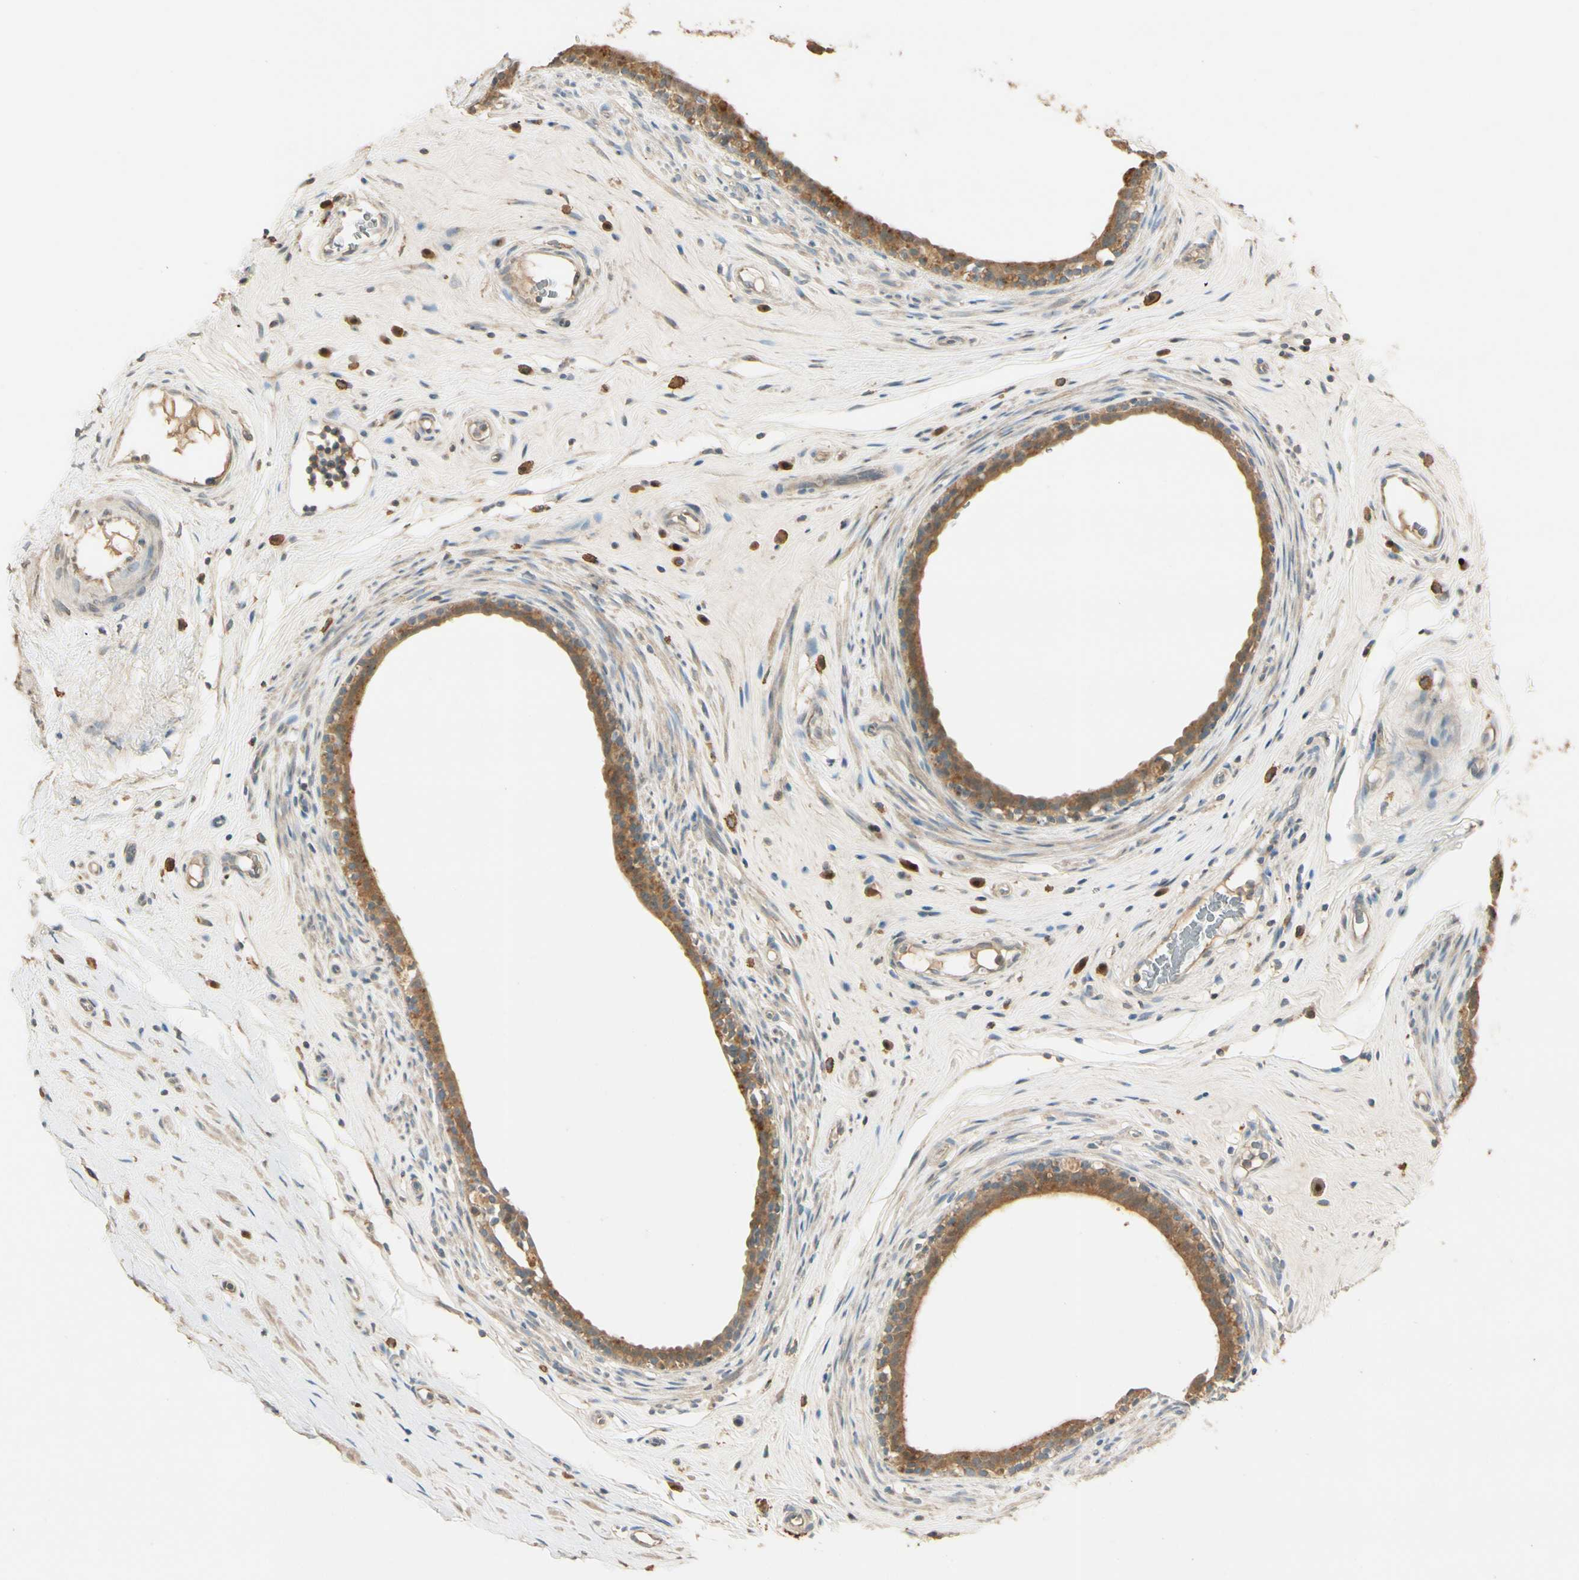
{"staining": {"intensity": "moderate", "quantity": ">75%", "location": "cytoplasmic/membranous"}, "tissue": "epididymis", "cell_type": "Glandular cells", "image_type": "normal", "snomed": [{"axis": "morphology", "description": "Normal tissue, NOS"}, {"axis": "morphology", "description": "Inflammation, NOS"}, {"axis": "topography", "description": "Epididymis"}], "caption": "About >75% of glandular cells in benign human epididymis display moderate cytoplasmic/membranous protein staining as visualized by brown immunohistochemical staining.", "gene": "PLXNA1", "patient": {"sex": "male", "age": 84}}